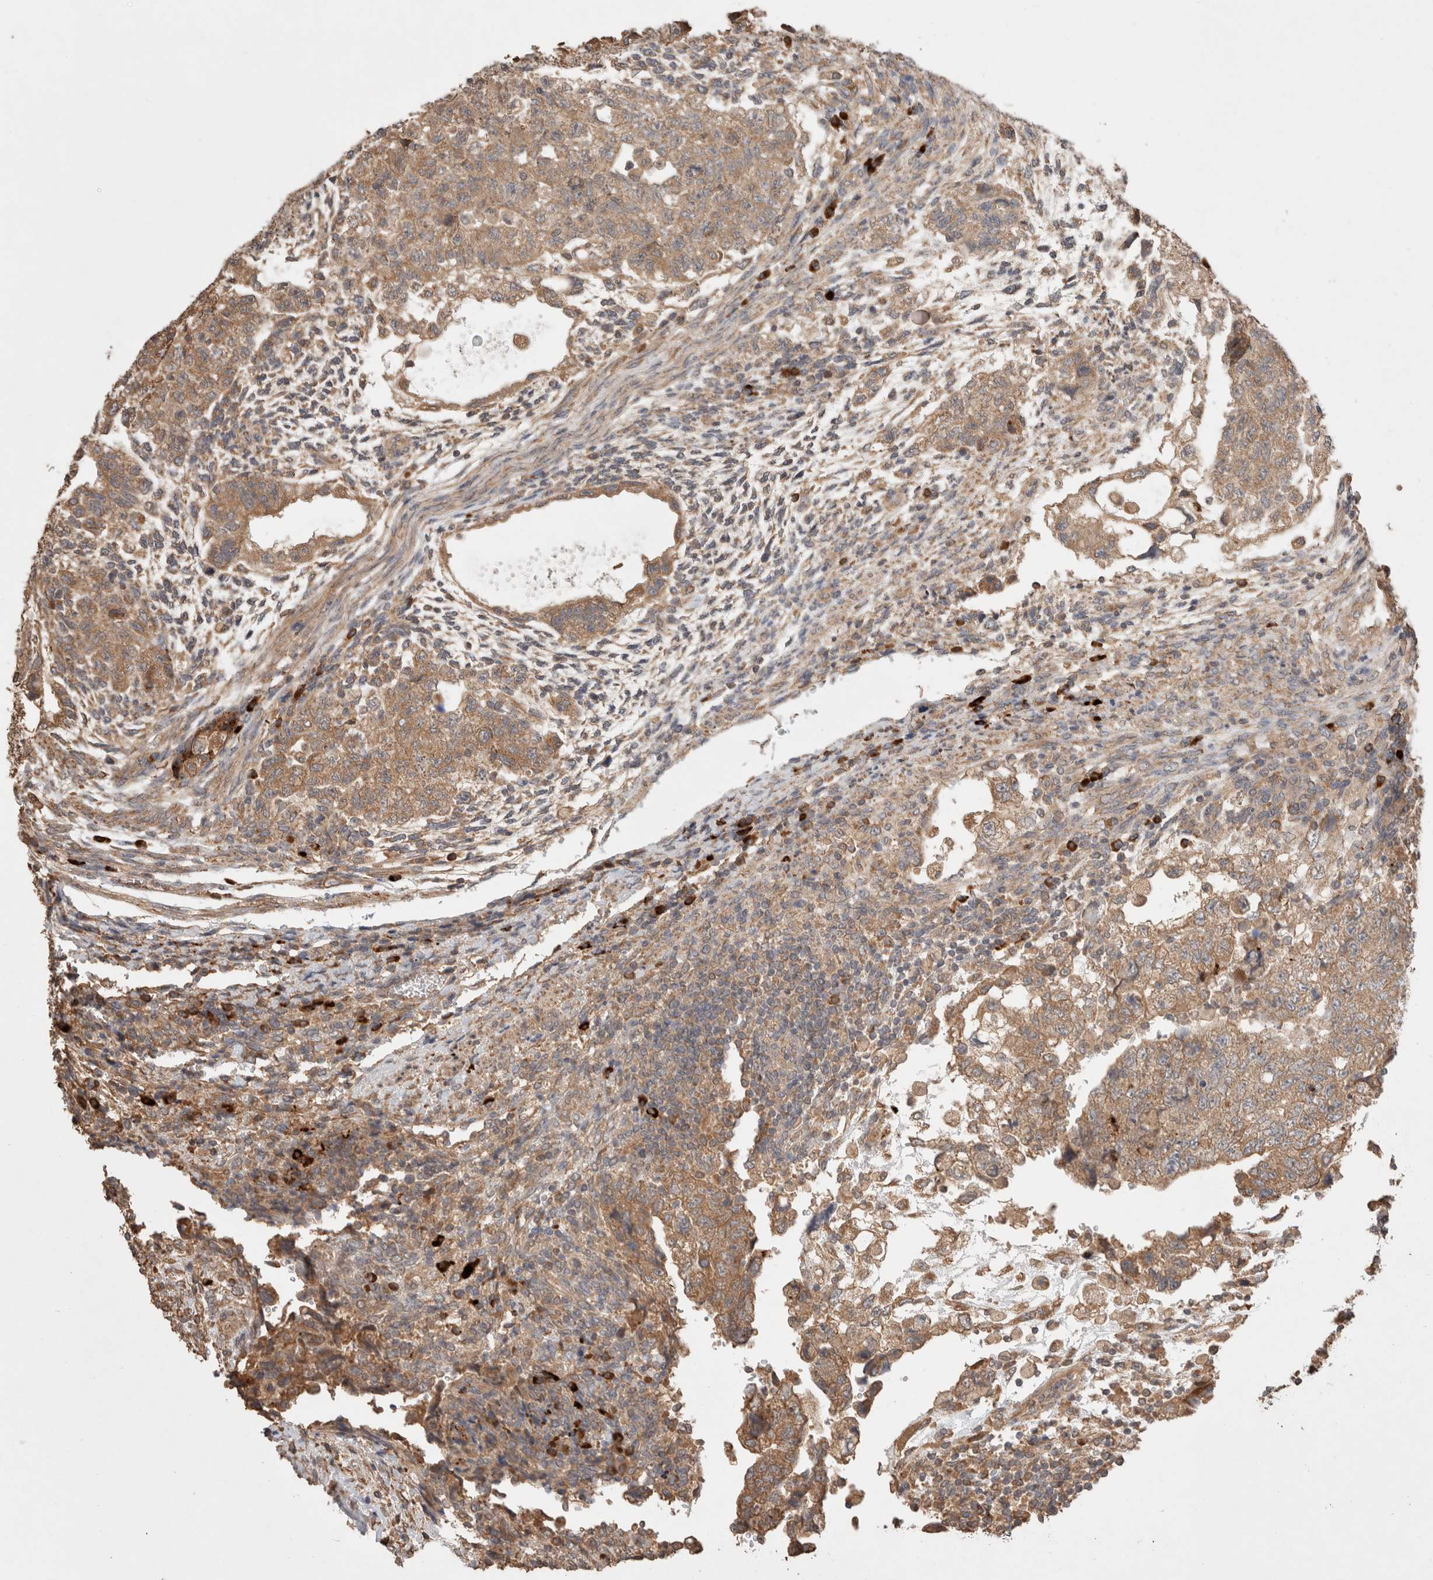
{"staining": {"intensity": "moderate", "quantity": ">75%", "location": "cytoplasmic/membranous"}, "tissue": "testis cancer", "cell_type": "Tumor cells", "image_type": "cancer", "snomed": [{"axis": "morphology", "description": "Normal tissue, NOS"}, {"axis": "morphology", "description": "Carcinoma, Embryonal, NOS"}, {"axis": "topography", "description": "Testis"}], "caption": "Immunohistochemical staining of testis embryonal carcinoma exhibits moderate cytoplasmic/membranous protein staining in approximately >75% of tumor cells.", "gene": "HROB", "patient": {"sex": "male", "age": 36}}